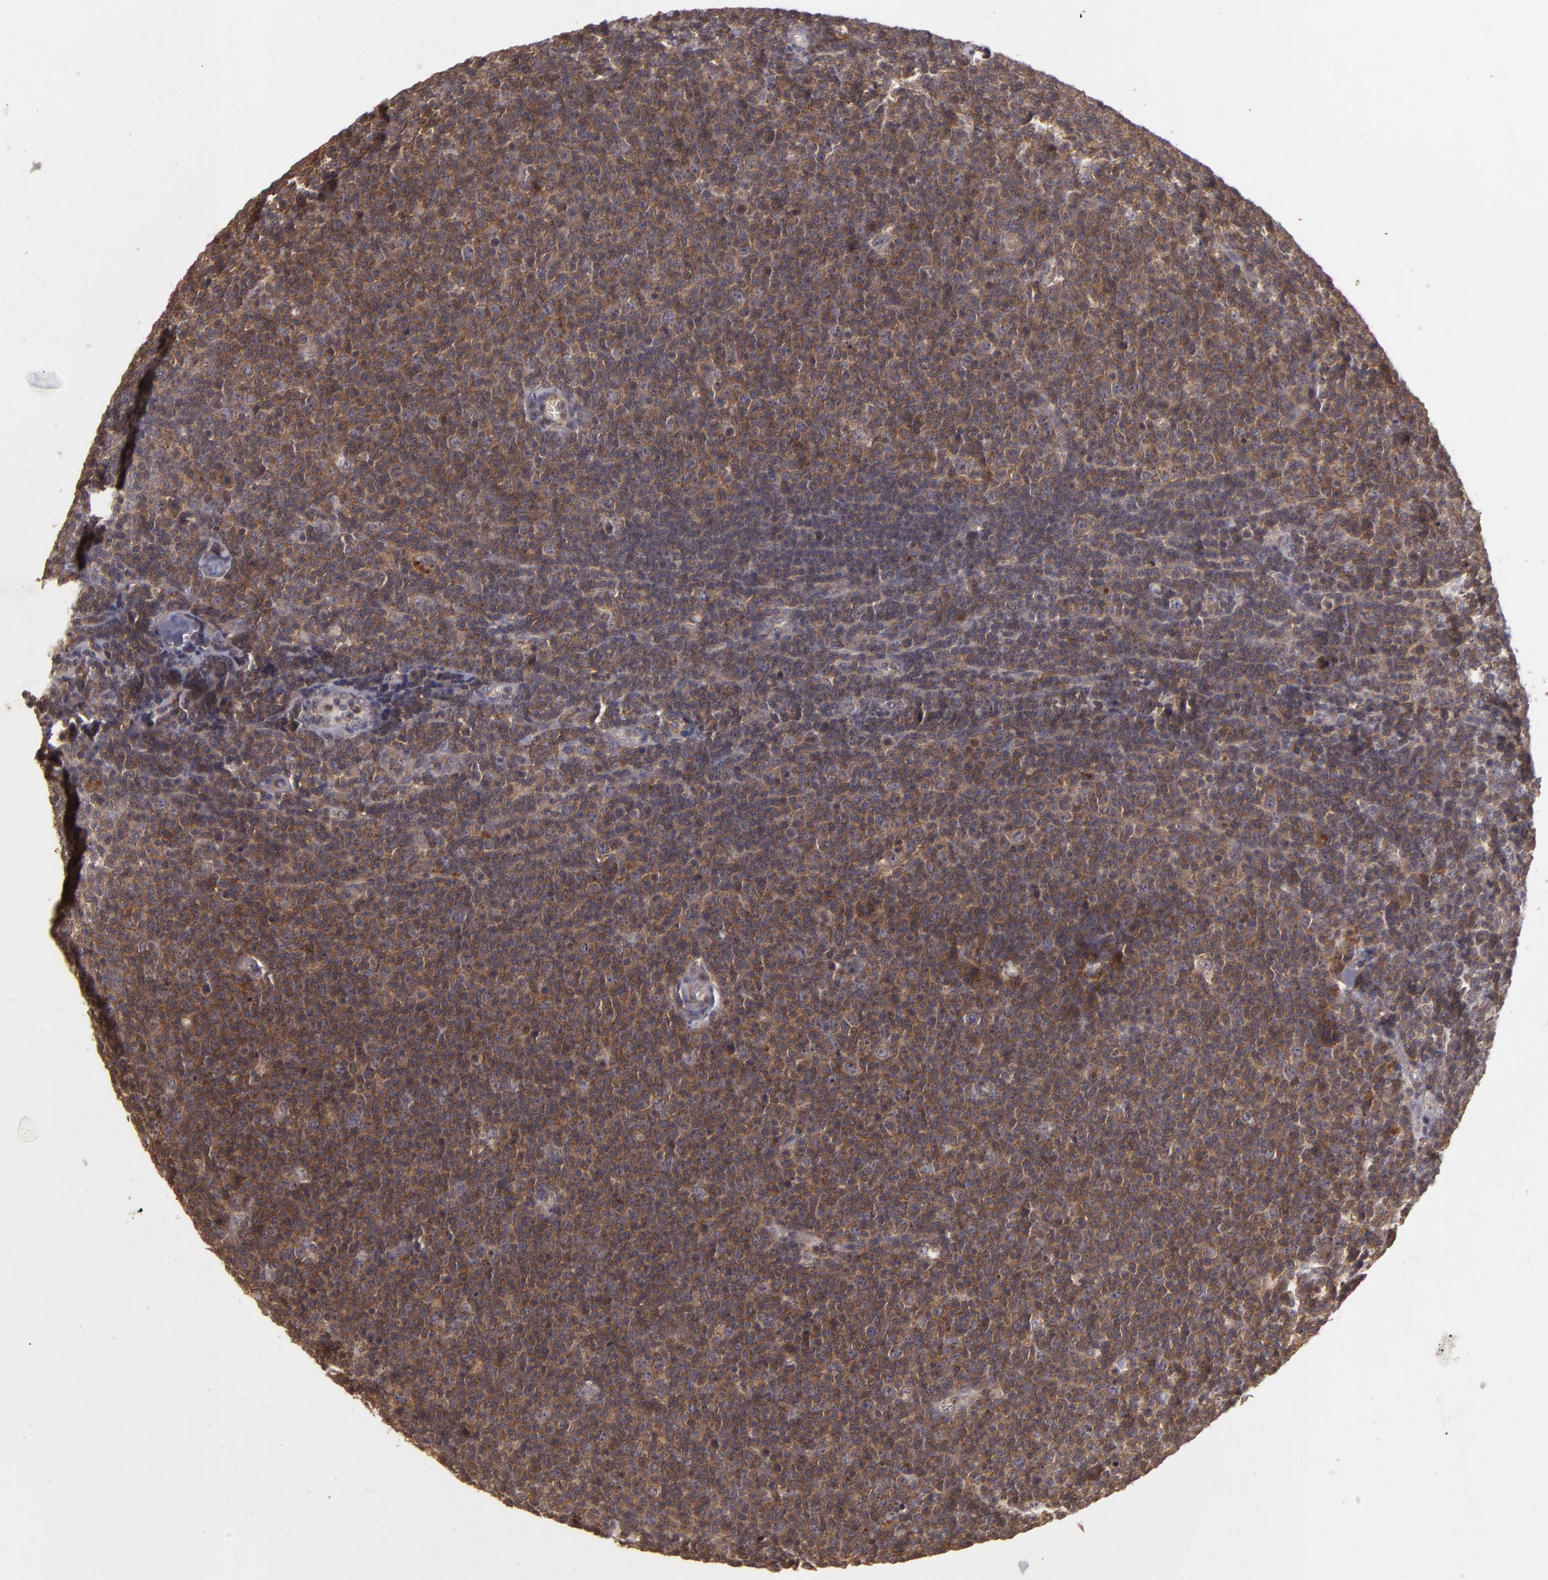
{"staining": {"intensity": "strong", "quantity": ">75%", "location": "cytoplasmic/membranous"}, "tissue": "lymphoma", "cell_type": "Tumor cells", "image_type": "cancer", "snomed": [{"axis": "morphology", "description": "Malignant lymphoma, non-Hodgkin's type, Low grade"}, {"axis": "topography", "description": "Lymph node"}], "caption": "Malignant lymphoma, non-Hodgkin's type (low-grade) tissue demonstrates strong cytoplasmic/membranous staining in approximately >75% of tumor cells, visualized by immunohistochemistry. The staining was performed using DAB (3,3'-diaminobenzidine) to visualize the protein expression in brown, while the nuclei were stained in blue with hematoxylin (Magnification: 20x).", "gene": "HRAS", "patient": {"sex": "male", "age": 74}}